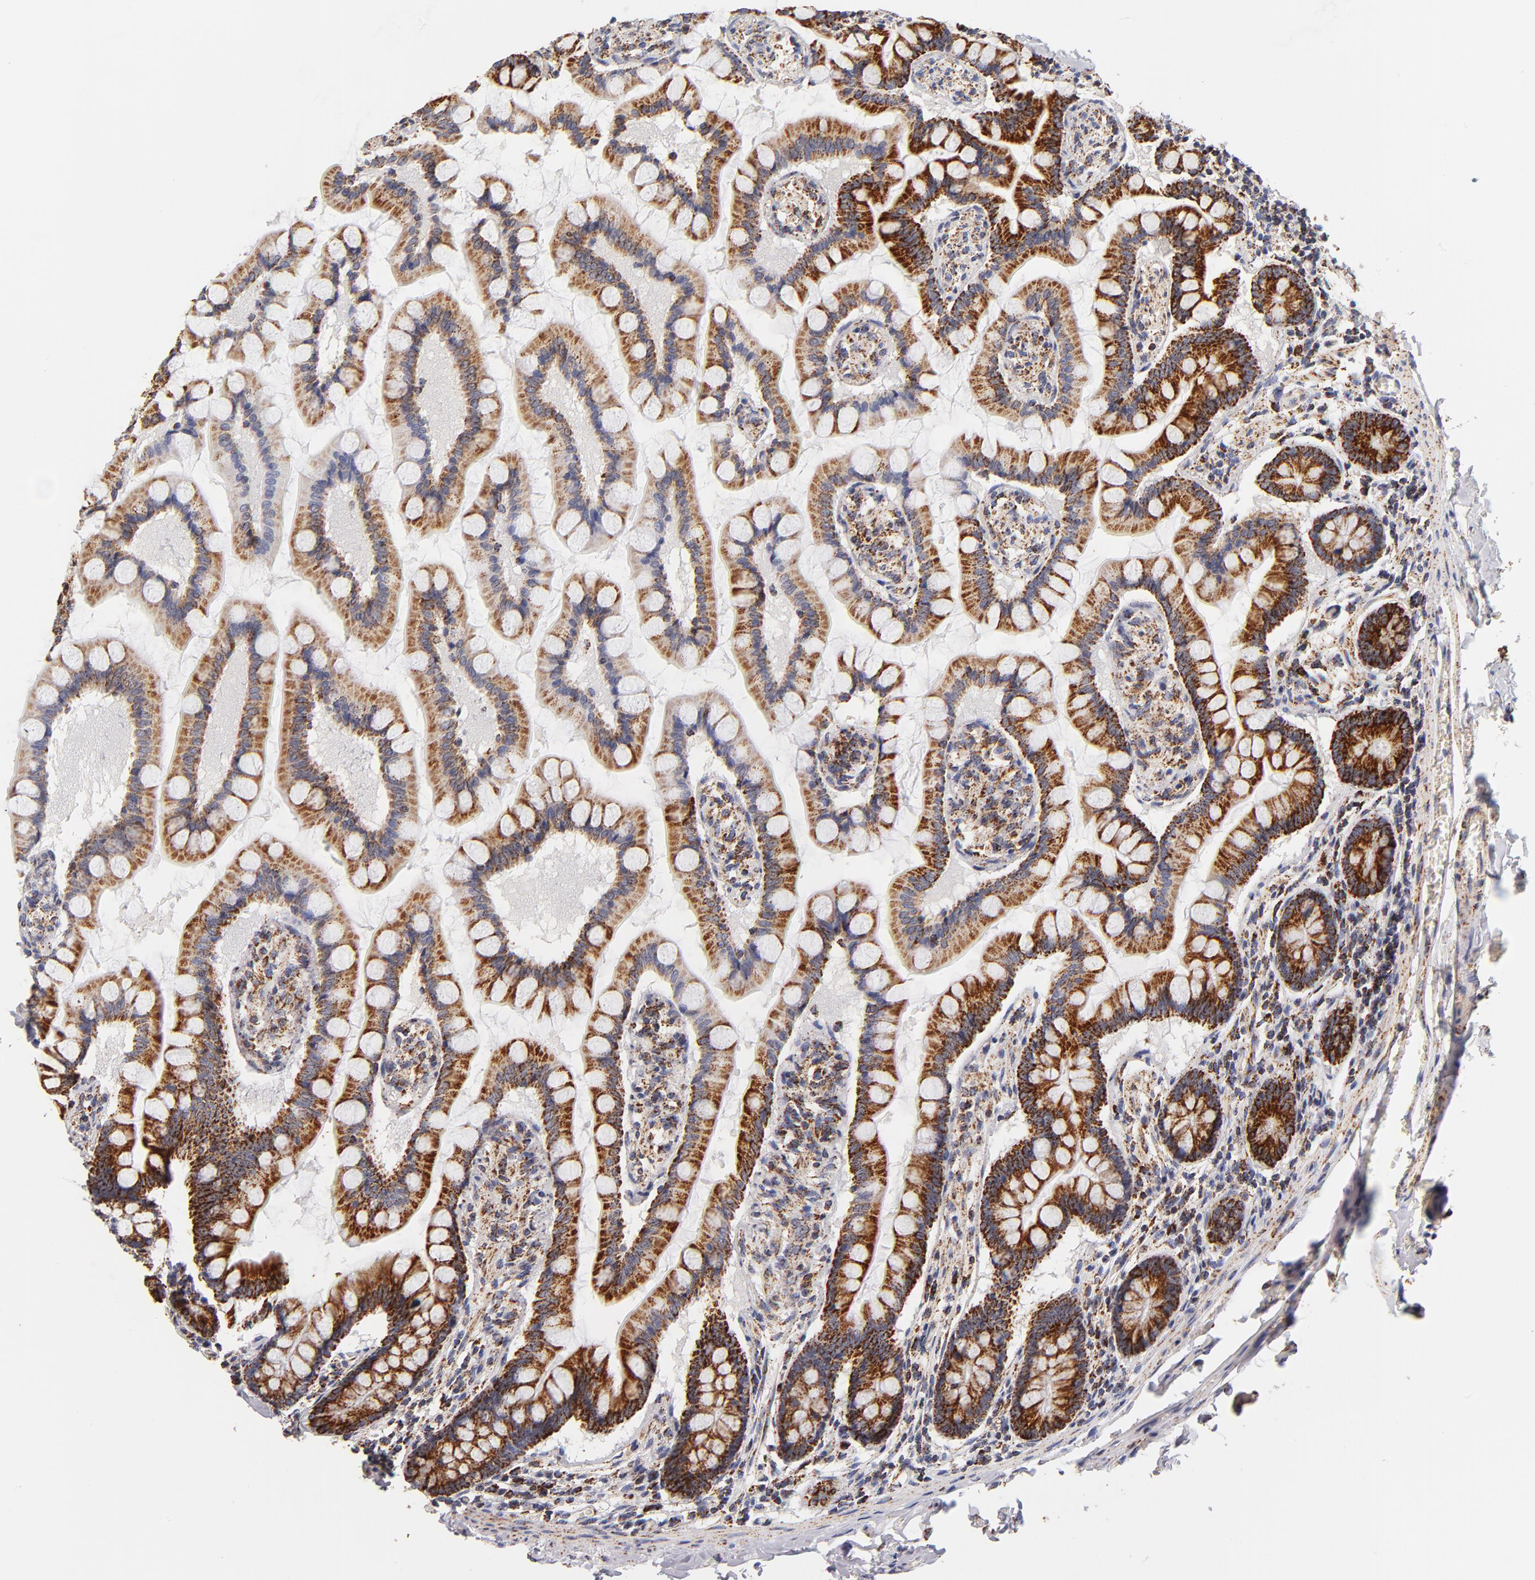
{"staining": {"intensity": "strong", "quantity": ">75%", "location": "cytoplasmic/membranous"}, "tissue": "small intestine", "cell_type": "Glandular cells", "image_type": "normal", "snomed": [{"axis": "morphology", "description": "Normal tissue, NOS"}, {"axis": "topography", "description": "Small intestine"}], "caption": "Glandular cells display high levels of strong cytoplasmic/membranous staining in about >75% of cells in normal small intestine.", "gene": "ECHS1", "patient": {"sex": "male", "age": 41}}